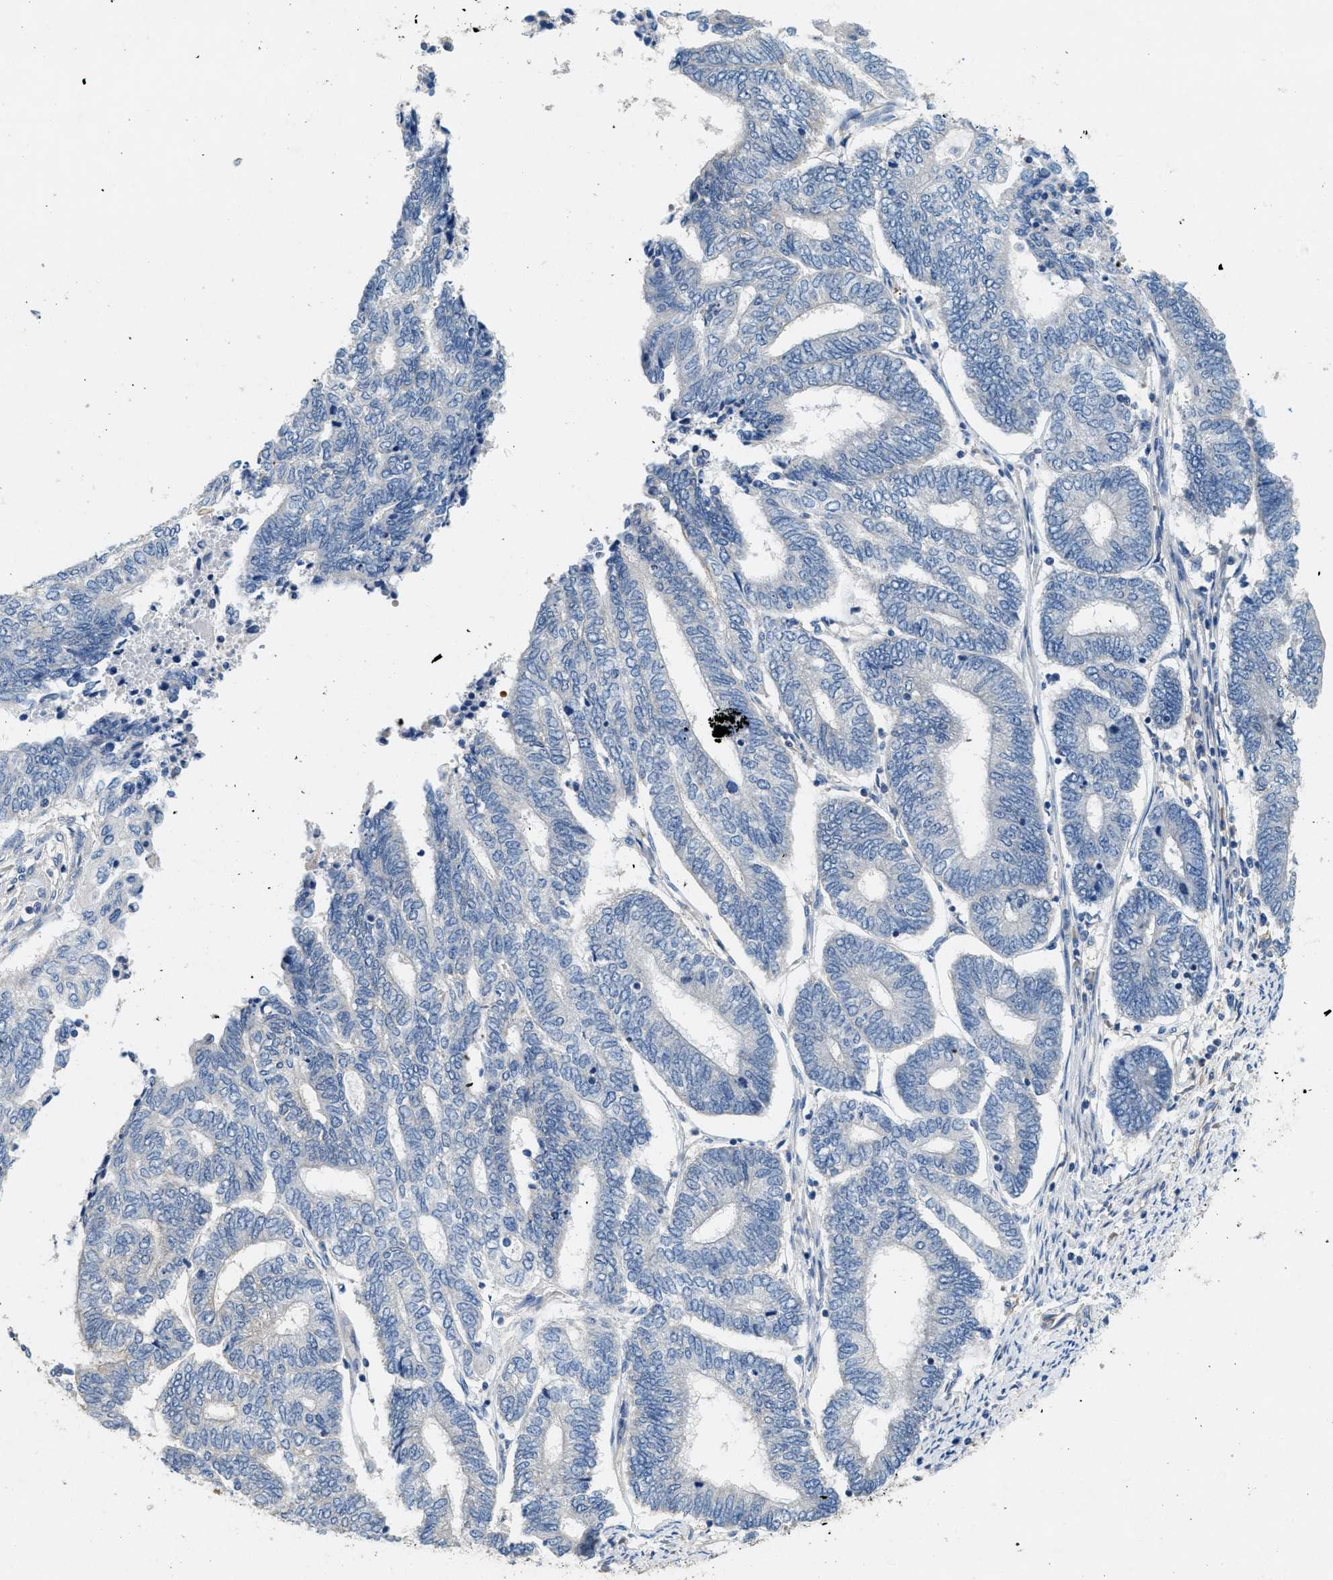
{"staining": {"intensity": "negative", "quantity": "none", "location": "none"}, "tissue": "endometrial cancer", "cell_type": "Tumor cells", "image_type": "cancer", "snomed": [{"axis": "morphology", "description": "Adenocarcinoma, NOS"}, {"axis": "topography", "description": "Uterus"}, {"axis": "topography", "description": "Endometrium"}], "caption": "Immunohistochemistry (IHC) of human endometrial adenocarcinoma exhibits no positivity in tumor cells.", "gene": "DGKE", "patient": {"sex": "female", "age": 70}}